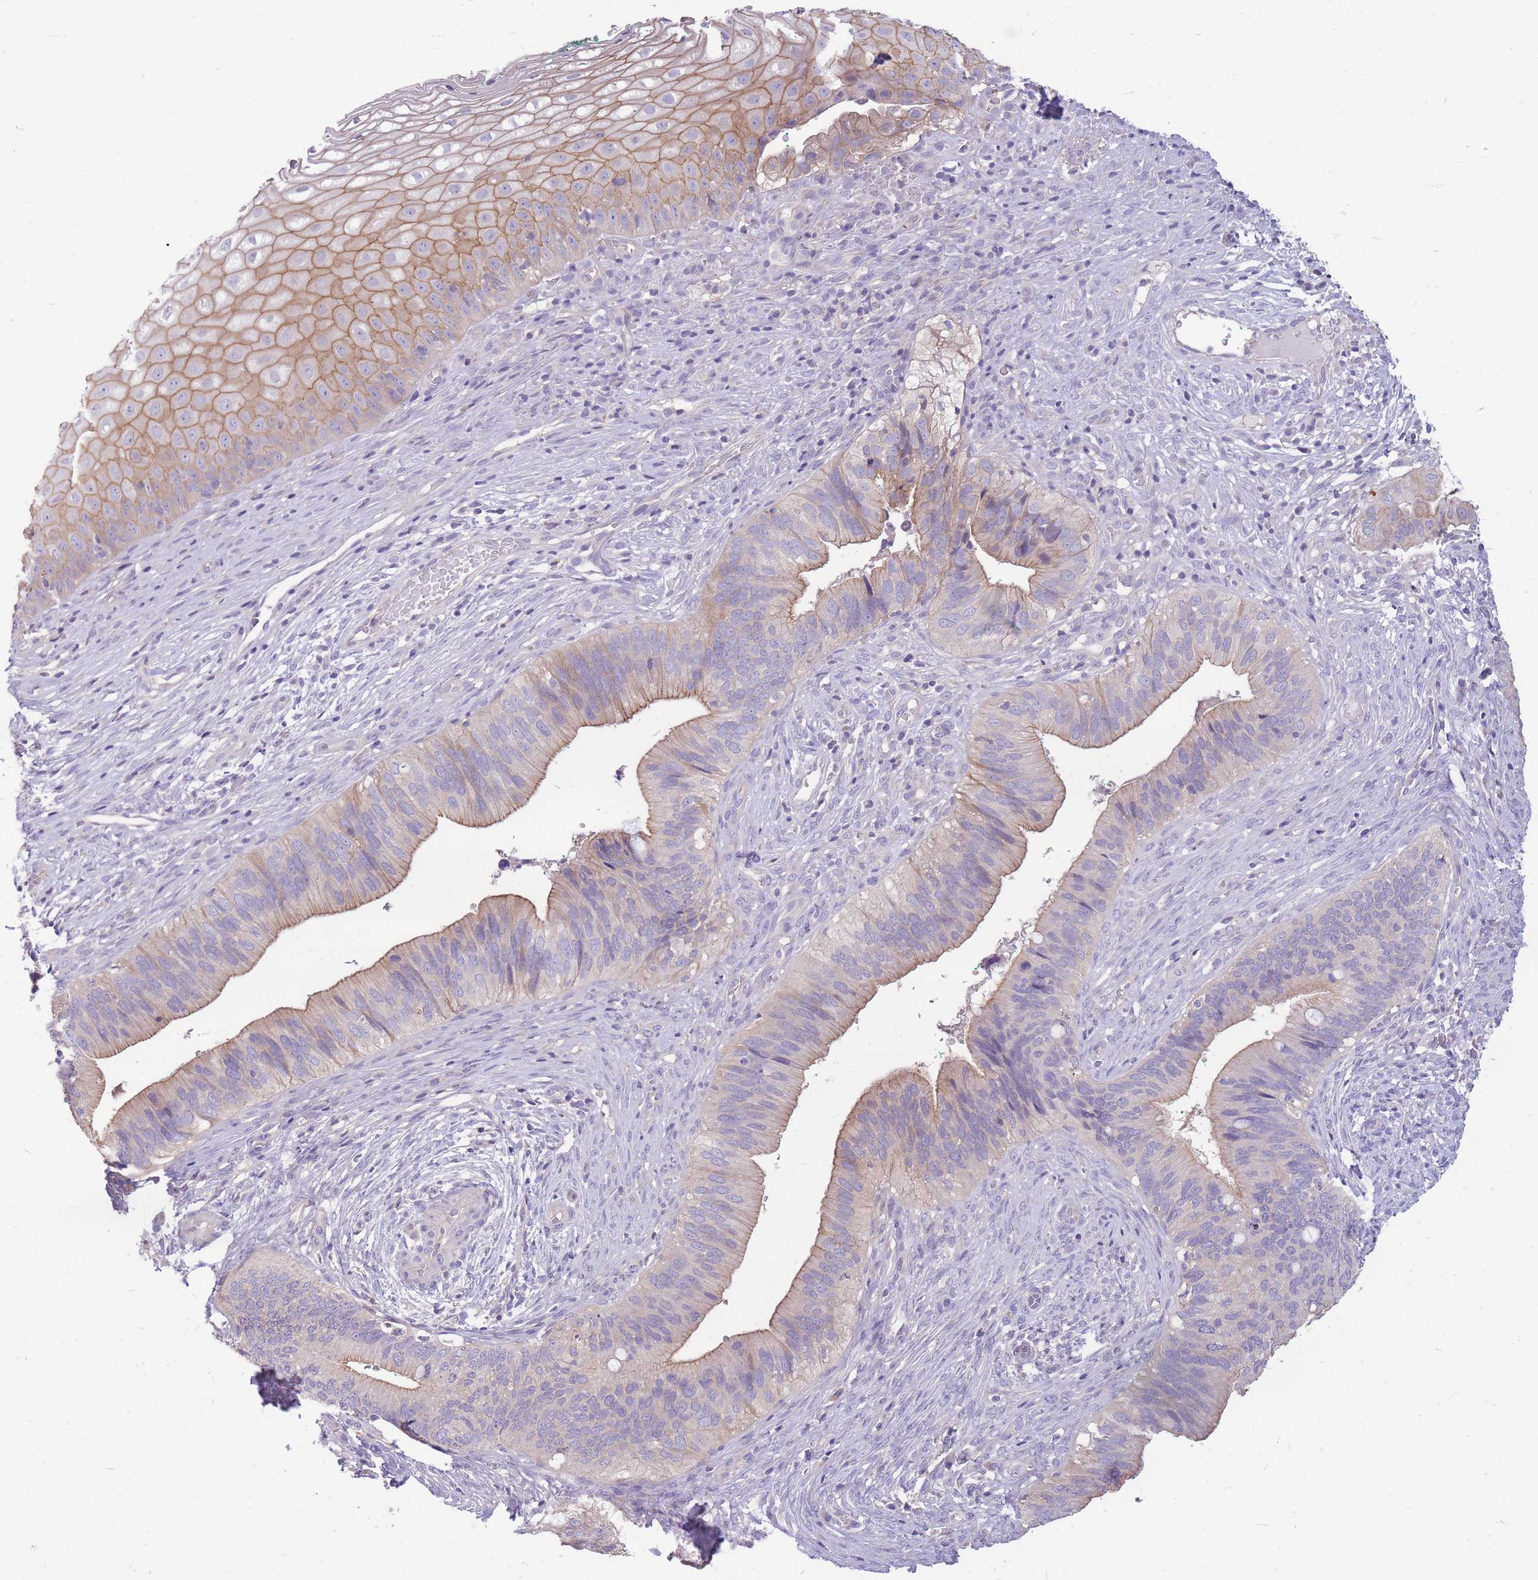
{"staining": {"intensity": "moderate", "quantity": "25%-75%", "location": "cytoplasmic/membranous"}, "tissue": "cervical cancer", "cell_type": "Tumor cells", "image_type": "cancer", "snomed": [{"axis": "morphology", "description": "Adenocarcinoma, NOS"}, {"axis": "topography", "description": "Cervix"}], "caption": "This image exhibits cervical adenocarcinoma stained with IHC to label a protein in brown. The cytoplasmic/membranous of tumor cells show moderate positivity for the protein. Nuclei are counter-stained blue.", "gene": "OR5T1", "patient": {"sex": "female", "age": 42}}